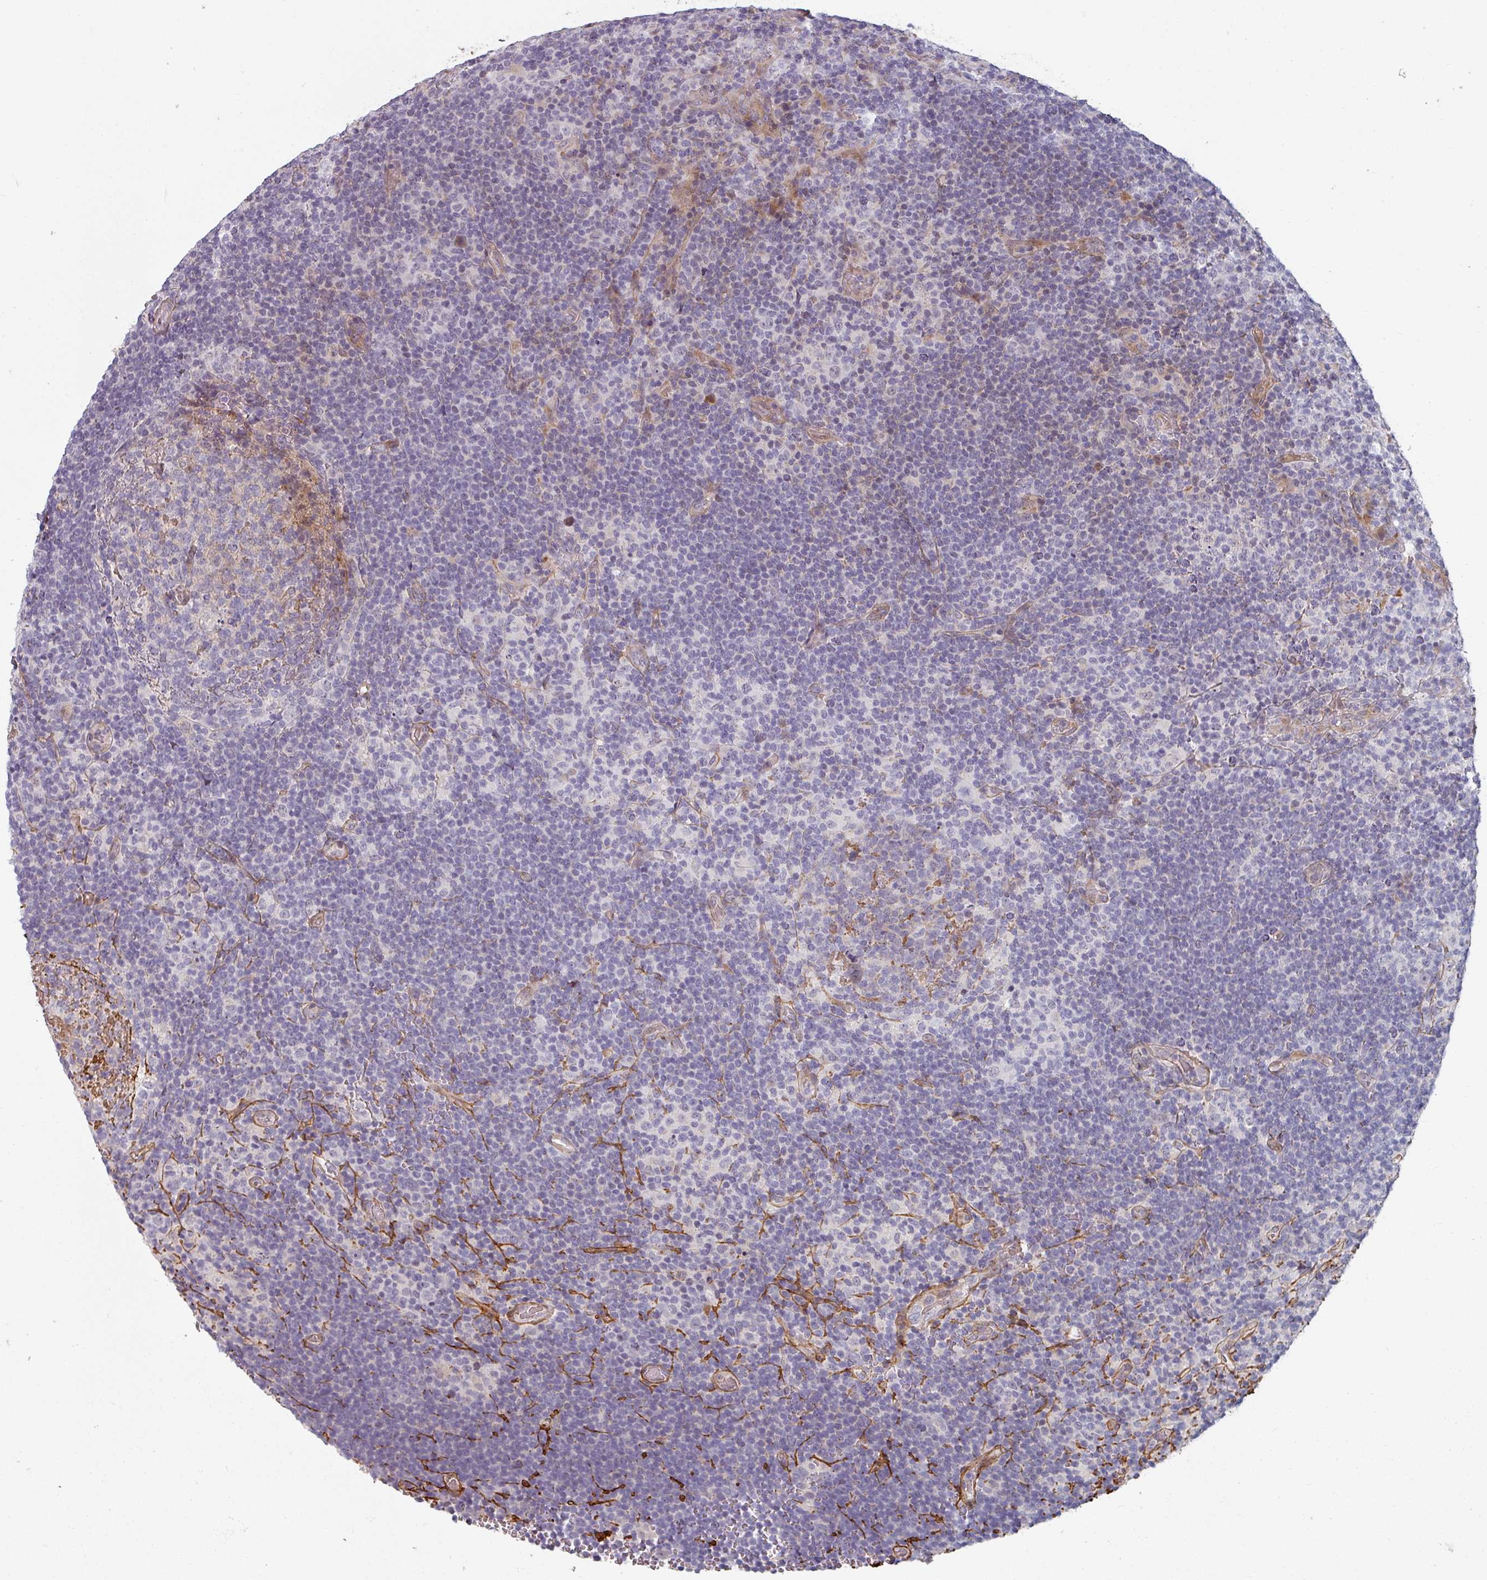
{"staining": {"intensity": "negative", "quantity": "none", "location": "none"}, "tissue": "lymphoma", "cell_type": "Tumor cells", "image_type": "cancer", "snomed": [{"axis": "morphology", "description": "Hodgkin's disease, NOS"}, {"axis": "topography", "description": "Lymph node"}], "caption": "IHC image of neoplastic tissue: lymphoma stained with DAB (3,3'-diaminobenzidine) demonstrates no significant protein positivity in tumor cells.", "gene": "CYB5RL", "patient": {"sex": "female", "age": 57}}